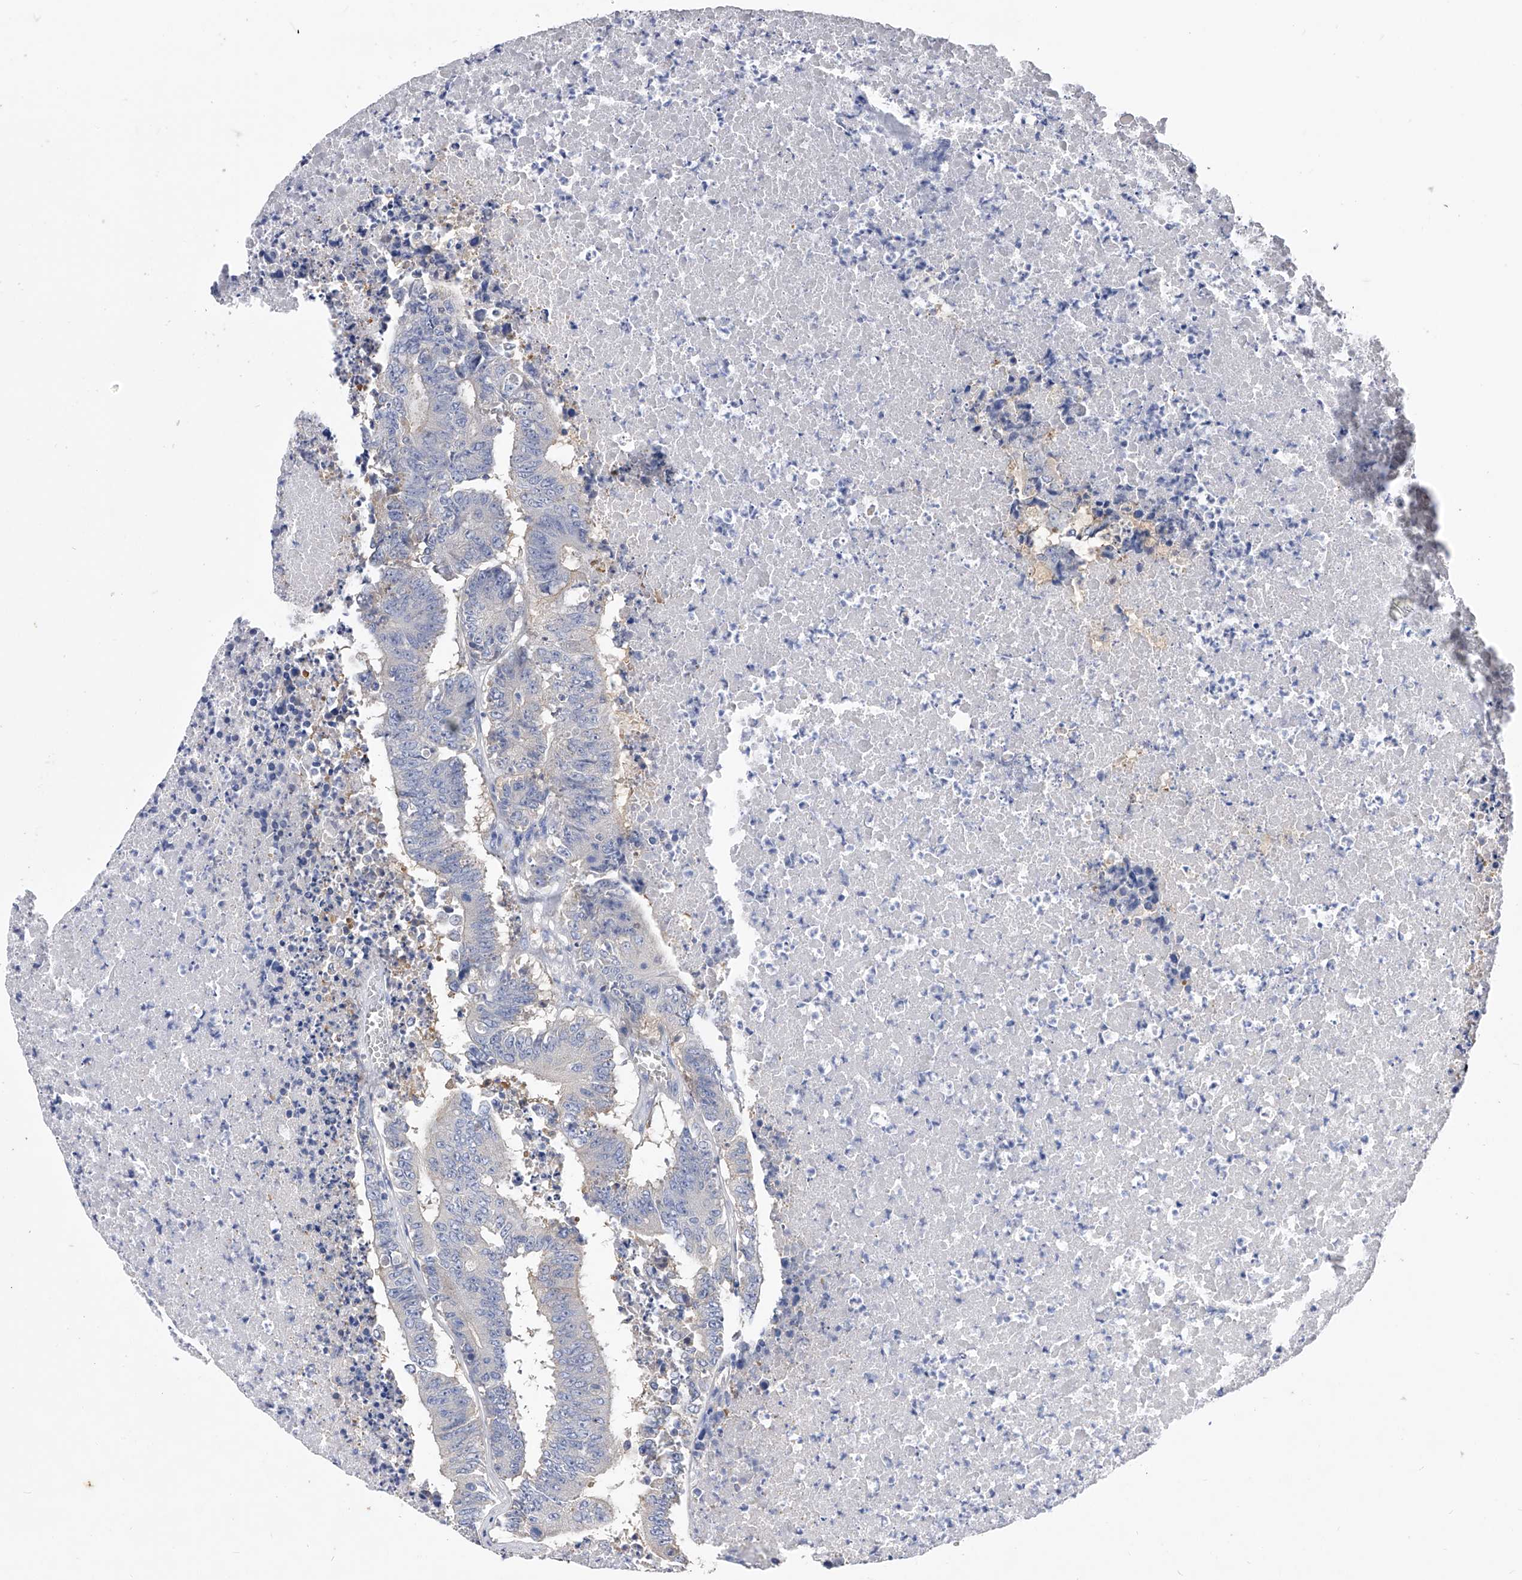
{"staining": {"intensity": "negative", "quantity": "none", "location": "none"}, "tissue": "colorectal cancer", "cell_type": "Tumor cells", "image_type": "cancer", "snomed": [{"axis": "morphology", "description": "Adenocarcinoma, NOS"}, {"axis": "topography", "description": "Colon"}], "caption": "High magnification brightfield microscopy of colorectal adenocarcinoma stained with DAB (brown) and counterstained with hematoxylin (blue): tumor cells show no significant staining. (DAB (3,3'-diaminobenzidine) immunohistochemistry (IHC) visualized using brightfield microscopy, high magnification).", "gene": "PPP5C", "patient": {"sex": "male", "age": 87}}